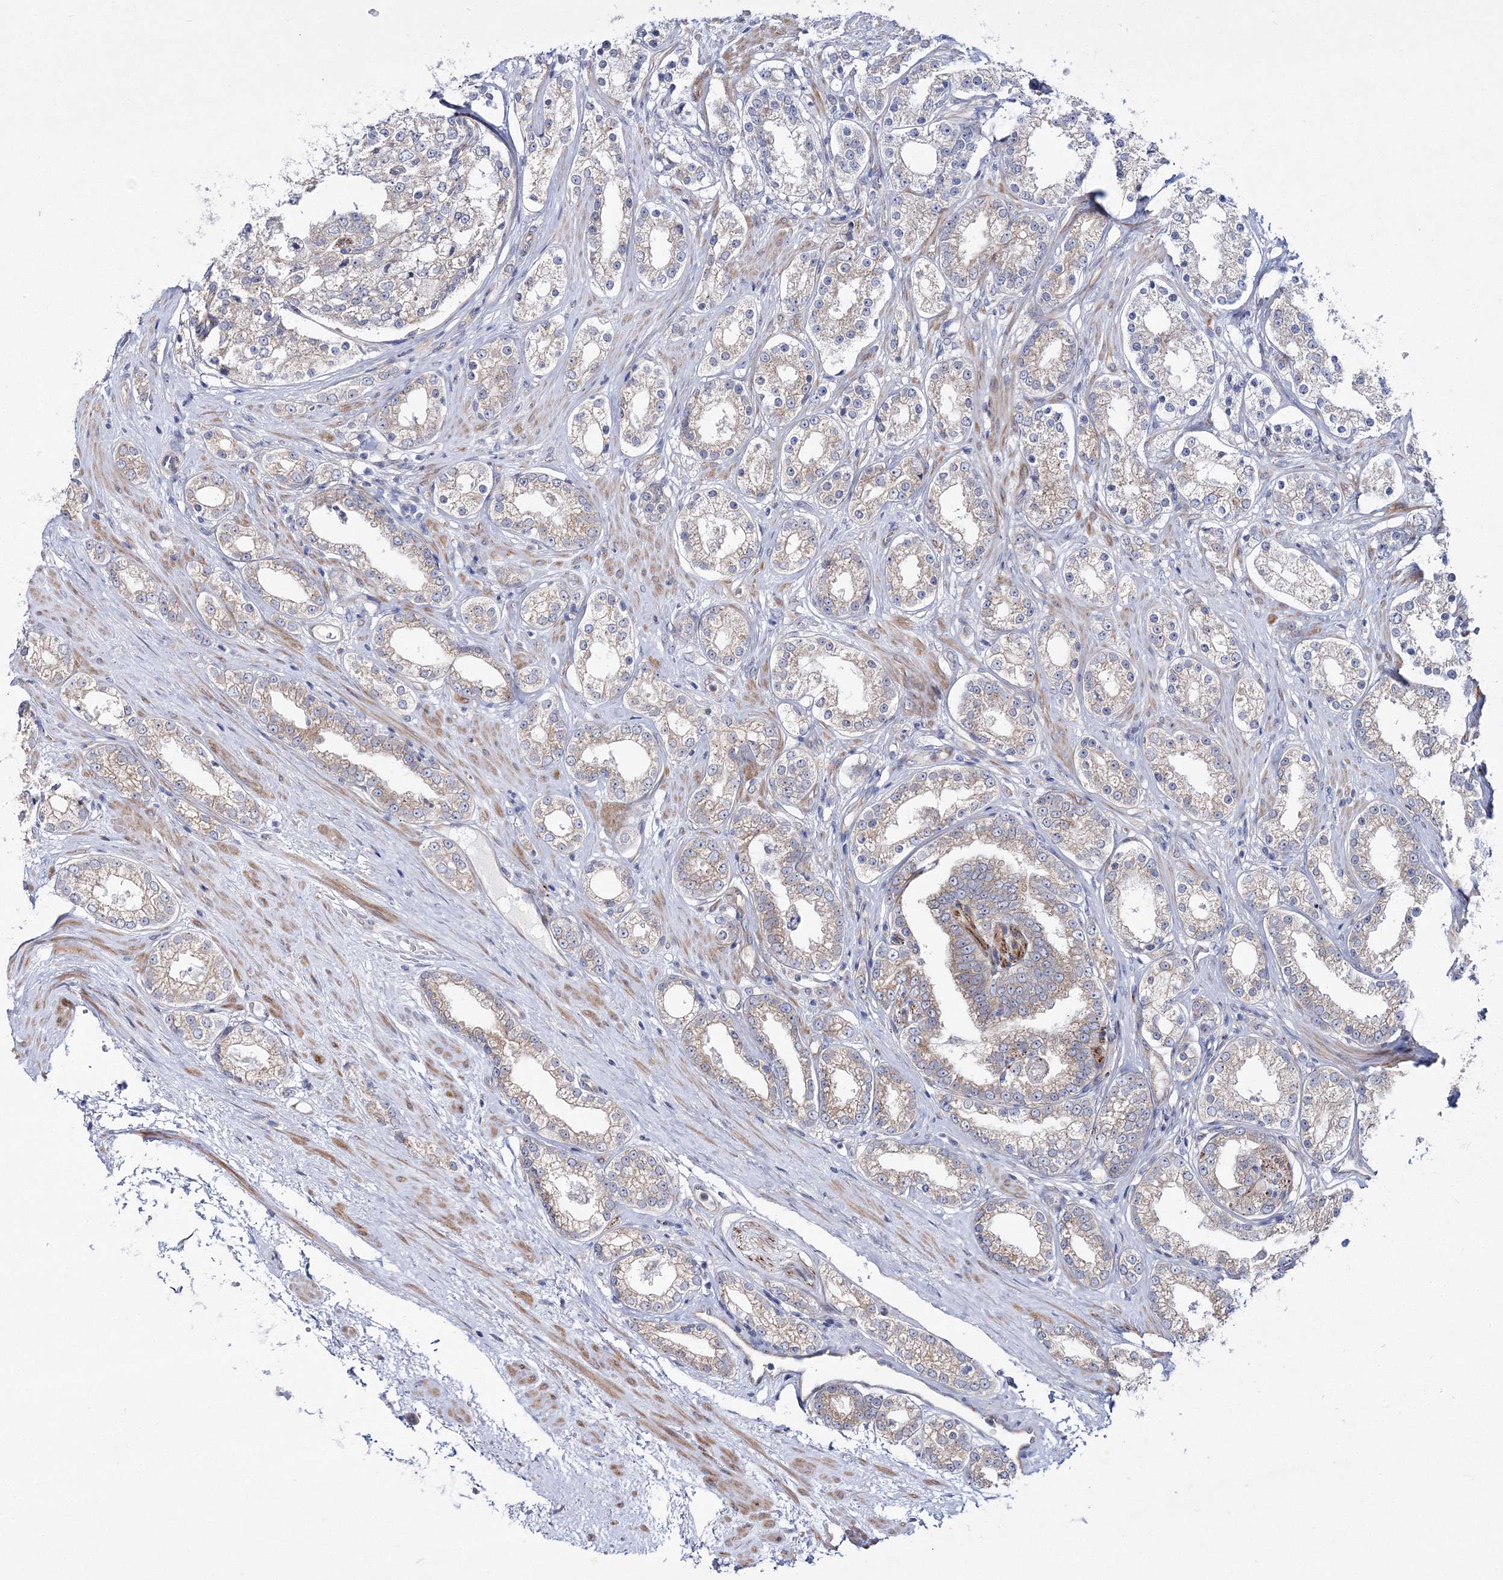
{"staining": {"intensity": "weak", "quantity": "<25%", "location": "cytoplasmic/membranous"}, "tissue": "prostate cancer", "cell_type": "Tumor cells", "image_type": "cancer", "snomed": [{"axis": "morphology", "description": "Normal tissue, NOS"}, {"axis": "morphology", "description": "Adenocarcinoma, High grade"}, {"axis": "topography", "description": "Prostate"}], "caption": "Prostate high-grade adenocarcinoma was stained to show a protein in brown. There is no significant staining in tumor cells. (DAB (3,3'-diaminobenzidine) immunohistochemistry (IHC), high magnification).", "gene": "ARHGAP32", "patient": {"sex": "male", "age": 83}}